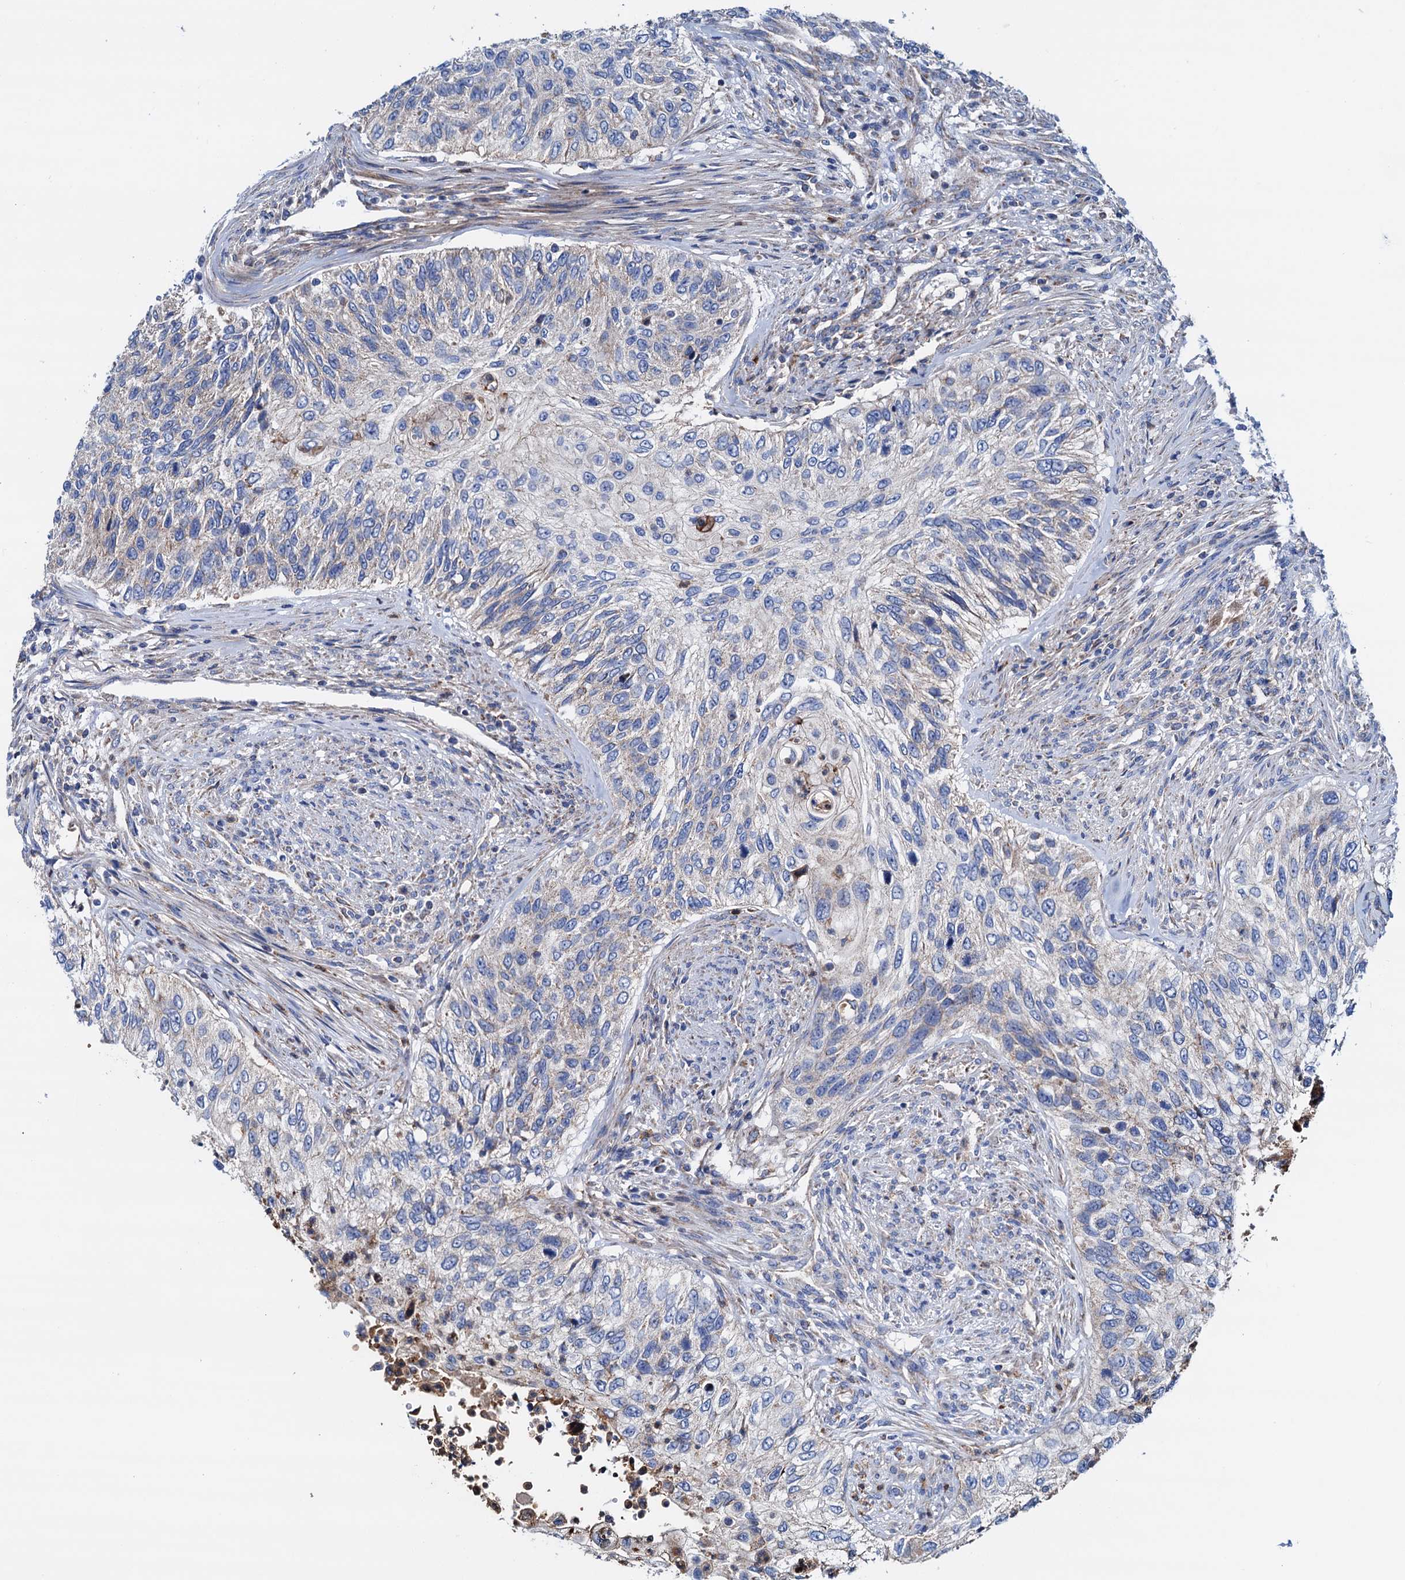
{"staining": {"intensity": "negative", "quantity": "none", "location": "none"}, "tissue": "urothelial cancer", "cell_type": "Tumor cells", "image_type": "cancer", "snomed": [{"axis": "morphology", "description": "Urothelial carcinoma, High grade"}, {"axis": "topography", "description": "Urinary bladder"}], "caption": "IHC of high-grade urothelial carcinoma exhibits no positivity in tumor cells.", "gene": "RASSF9", "patient": {"sex": "female", "age": 60}}